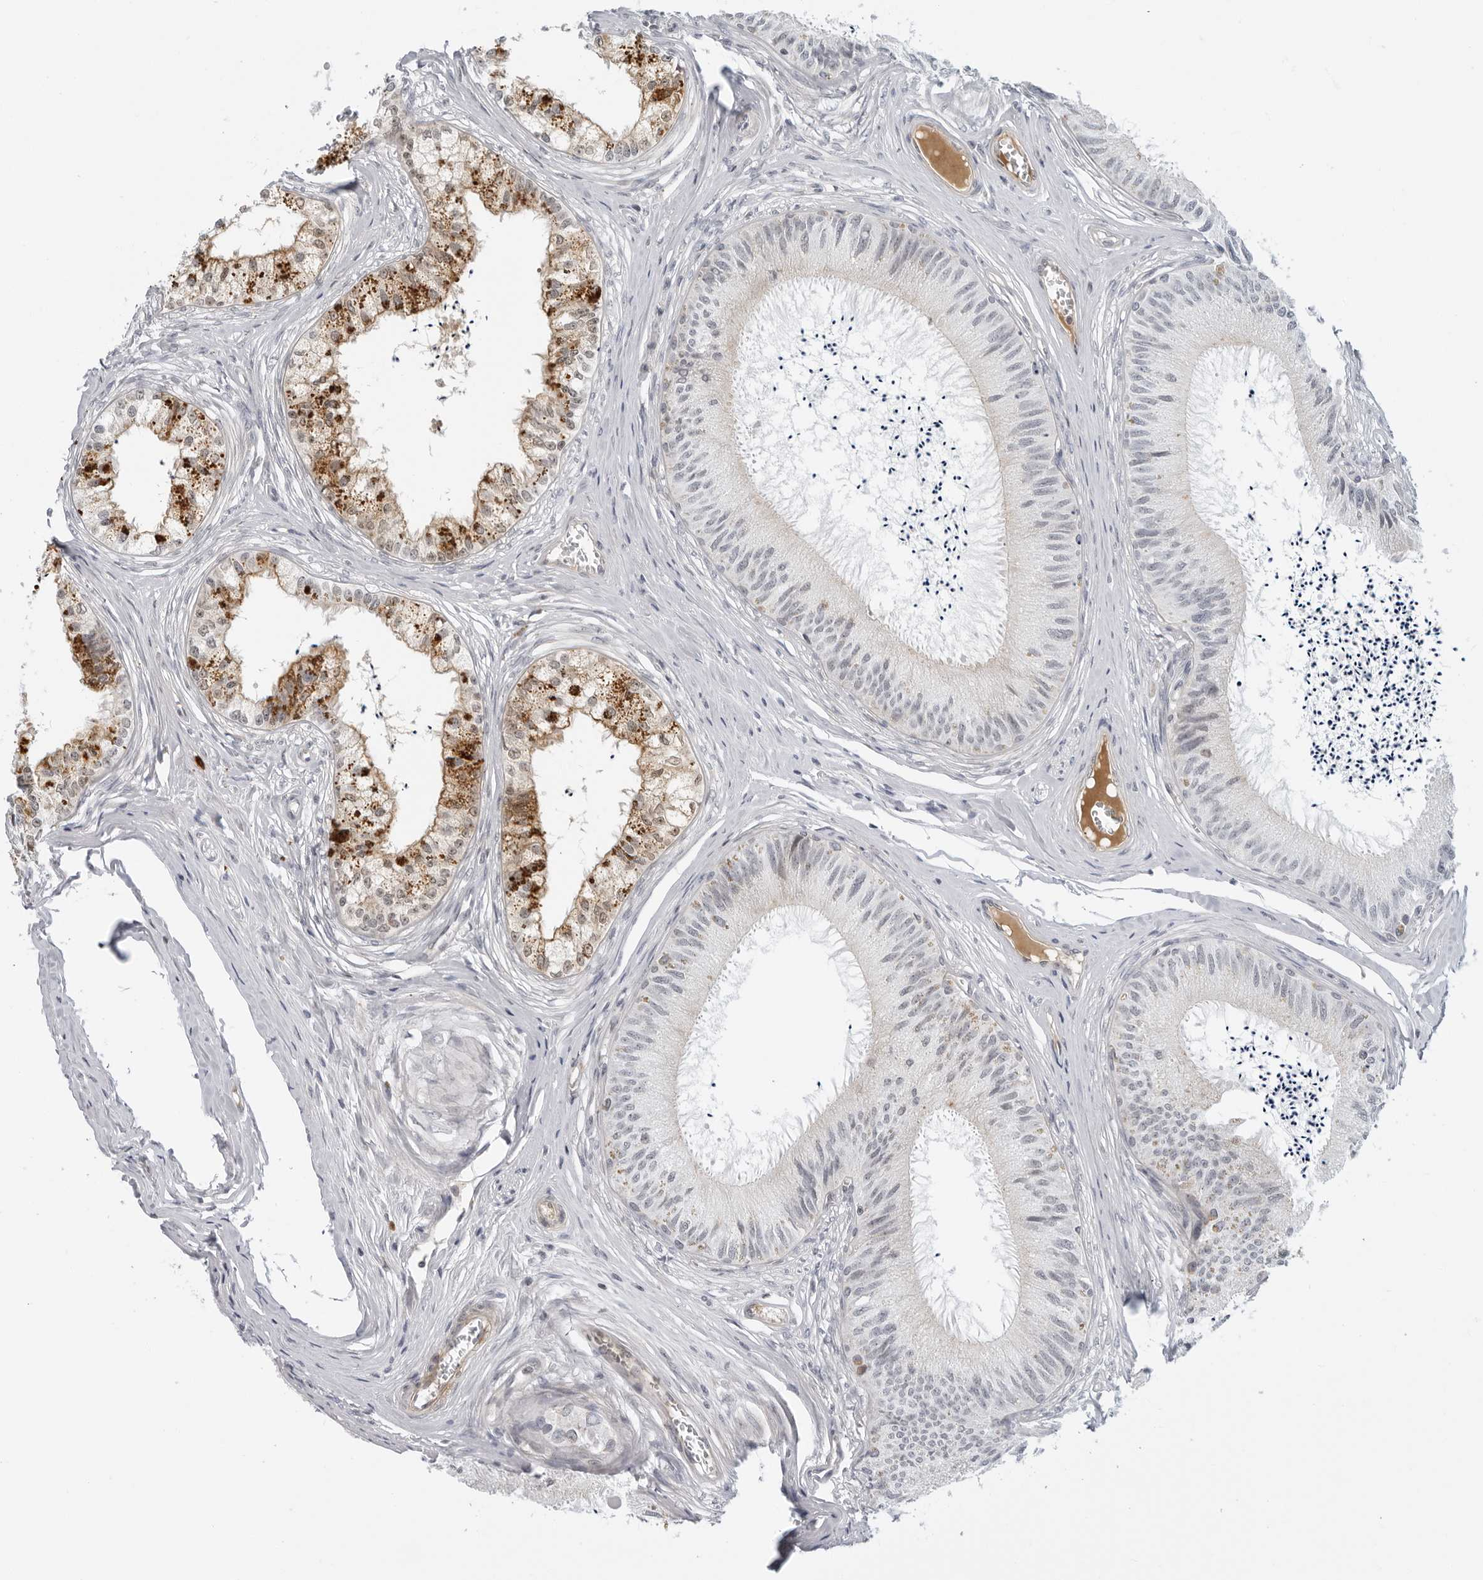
{"staining": {"intensity": "moderate", "quantity": "<25%", "location": "cytoplasmic/membranous"}, "tissue": "epididymis", "cell_type": "Glandular cells", "image_type": "normal", "snomed": [{"axis": "morphology", "description": "Normal tissue, NOS"}, {"axis": "topography", "description": "Epididymis"}], "caption": "Protein expression by IHC displays moderate cytoplasmic/membranous expression in about <25% of glandular cells in unremarkable epididymis.", "gene": "SUGCT", "patient": {"sex": "male", "age": 79}}